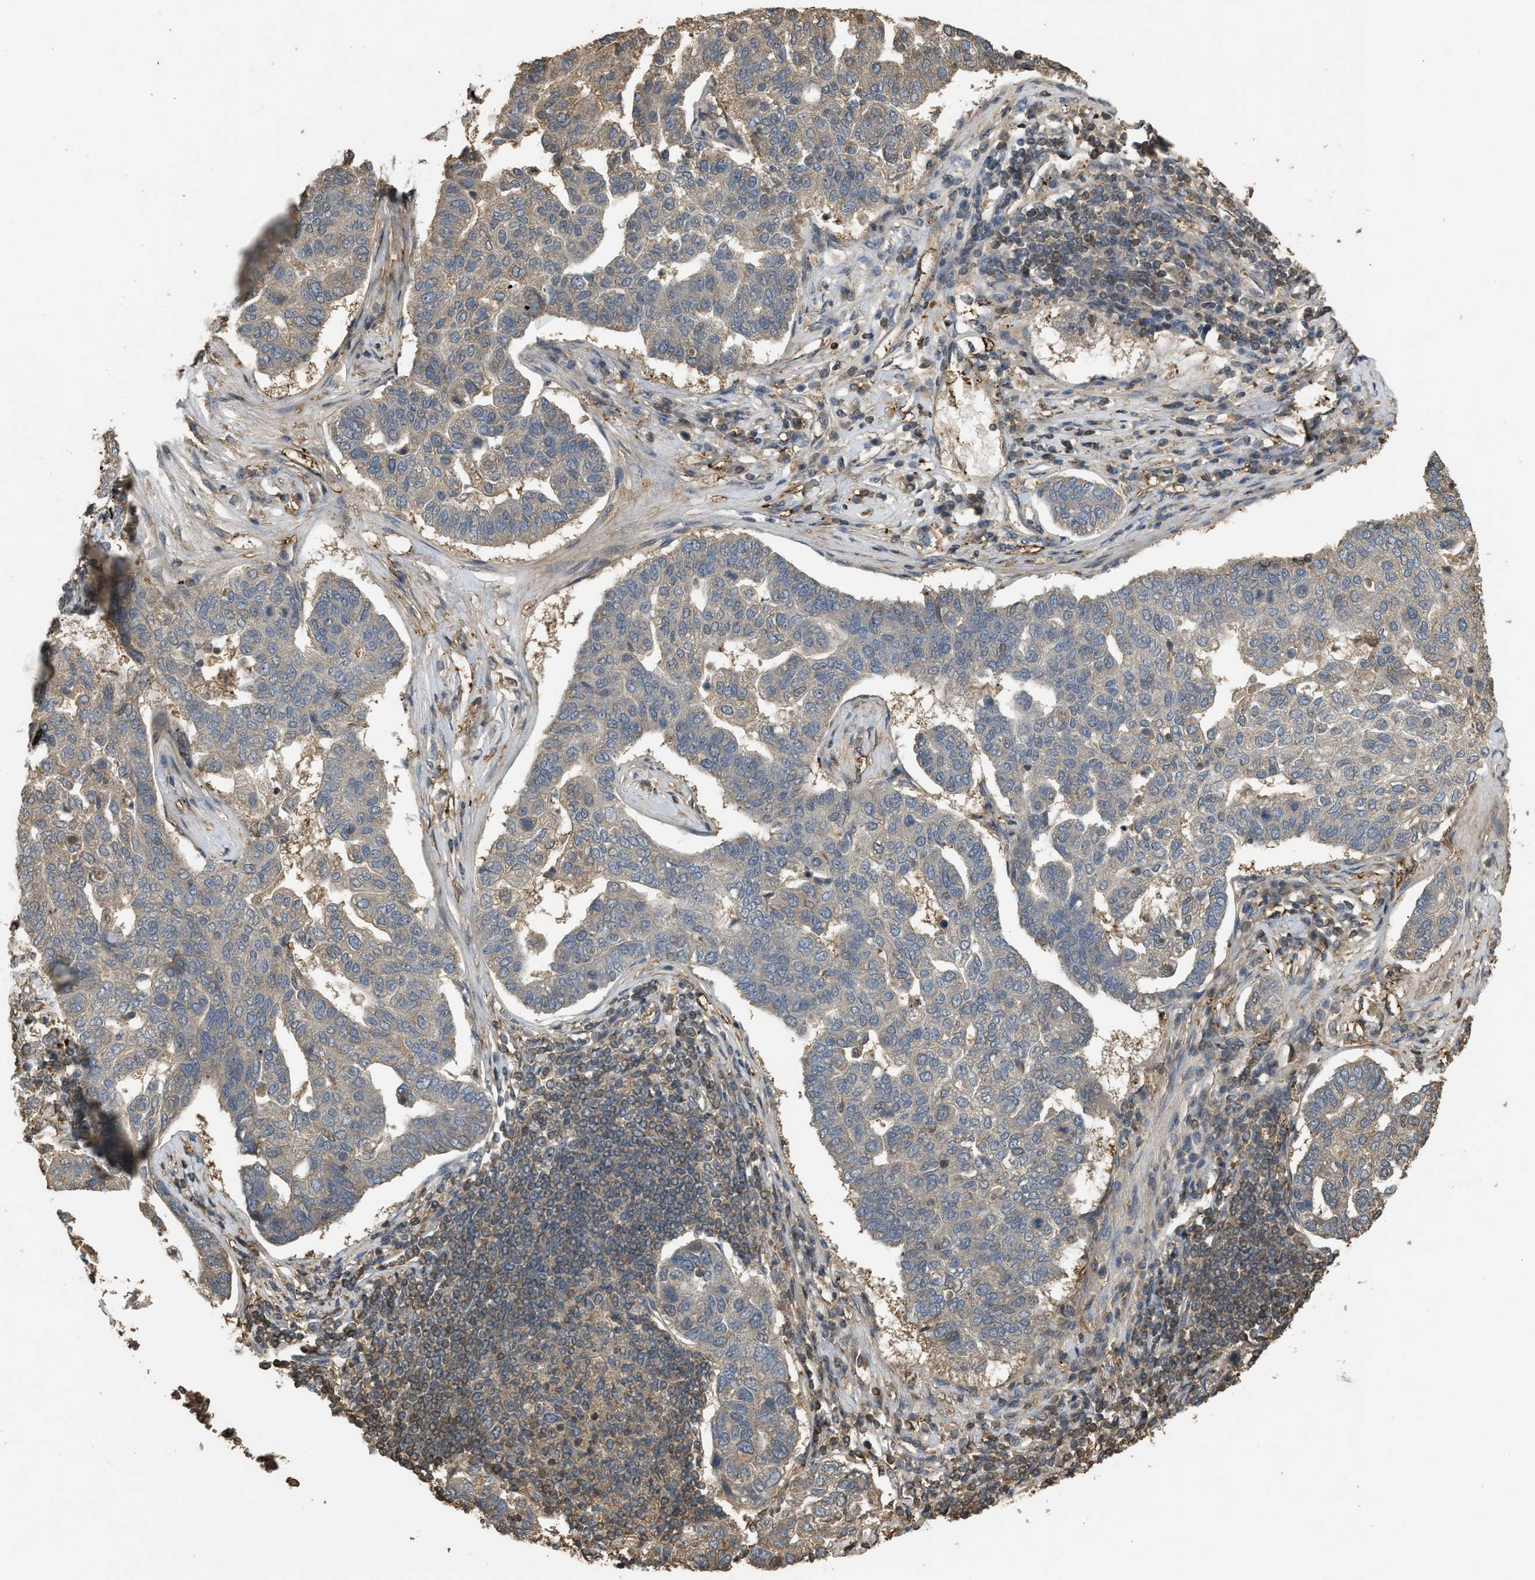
{"staining": {"intensity": "weak", "quantity": "<25%", "location": "cytoplasmic/membranous"}, "tissue": "pancreatic cancer", "cell_type": "Tumor cells", "image_type": "cancer", "snomed": [{"axis": "morphology", "description": "Adenocarcinoma, NOS"}, {"axis": "topography", "description": "Pancreas"}], "caption": "Tumor cells are negative for brown protein staining in adenocarcinoma (pancreatic). (Brightfield microscopy of DAB (3,3'-diaminobenzidine) immunohistochemistry (IHC) at high magnification).", "gene": "ARHGDIA", "patient": {"sex": "female", "age": 61}}